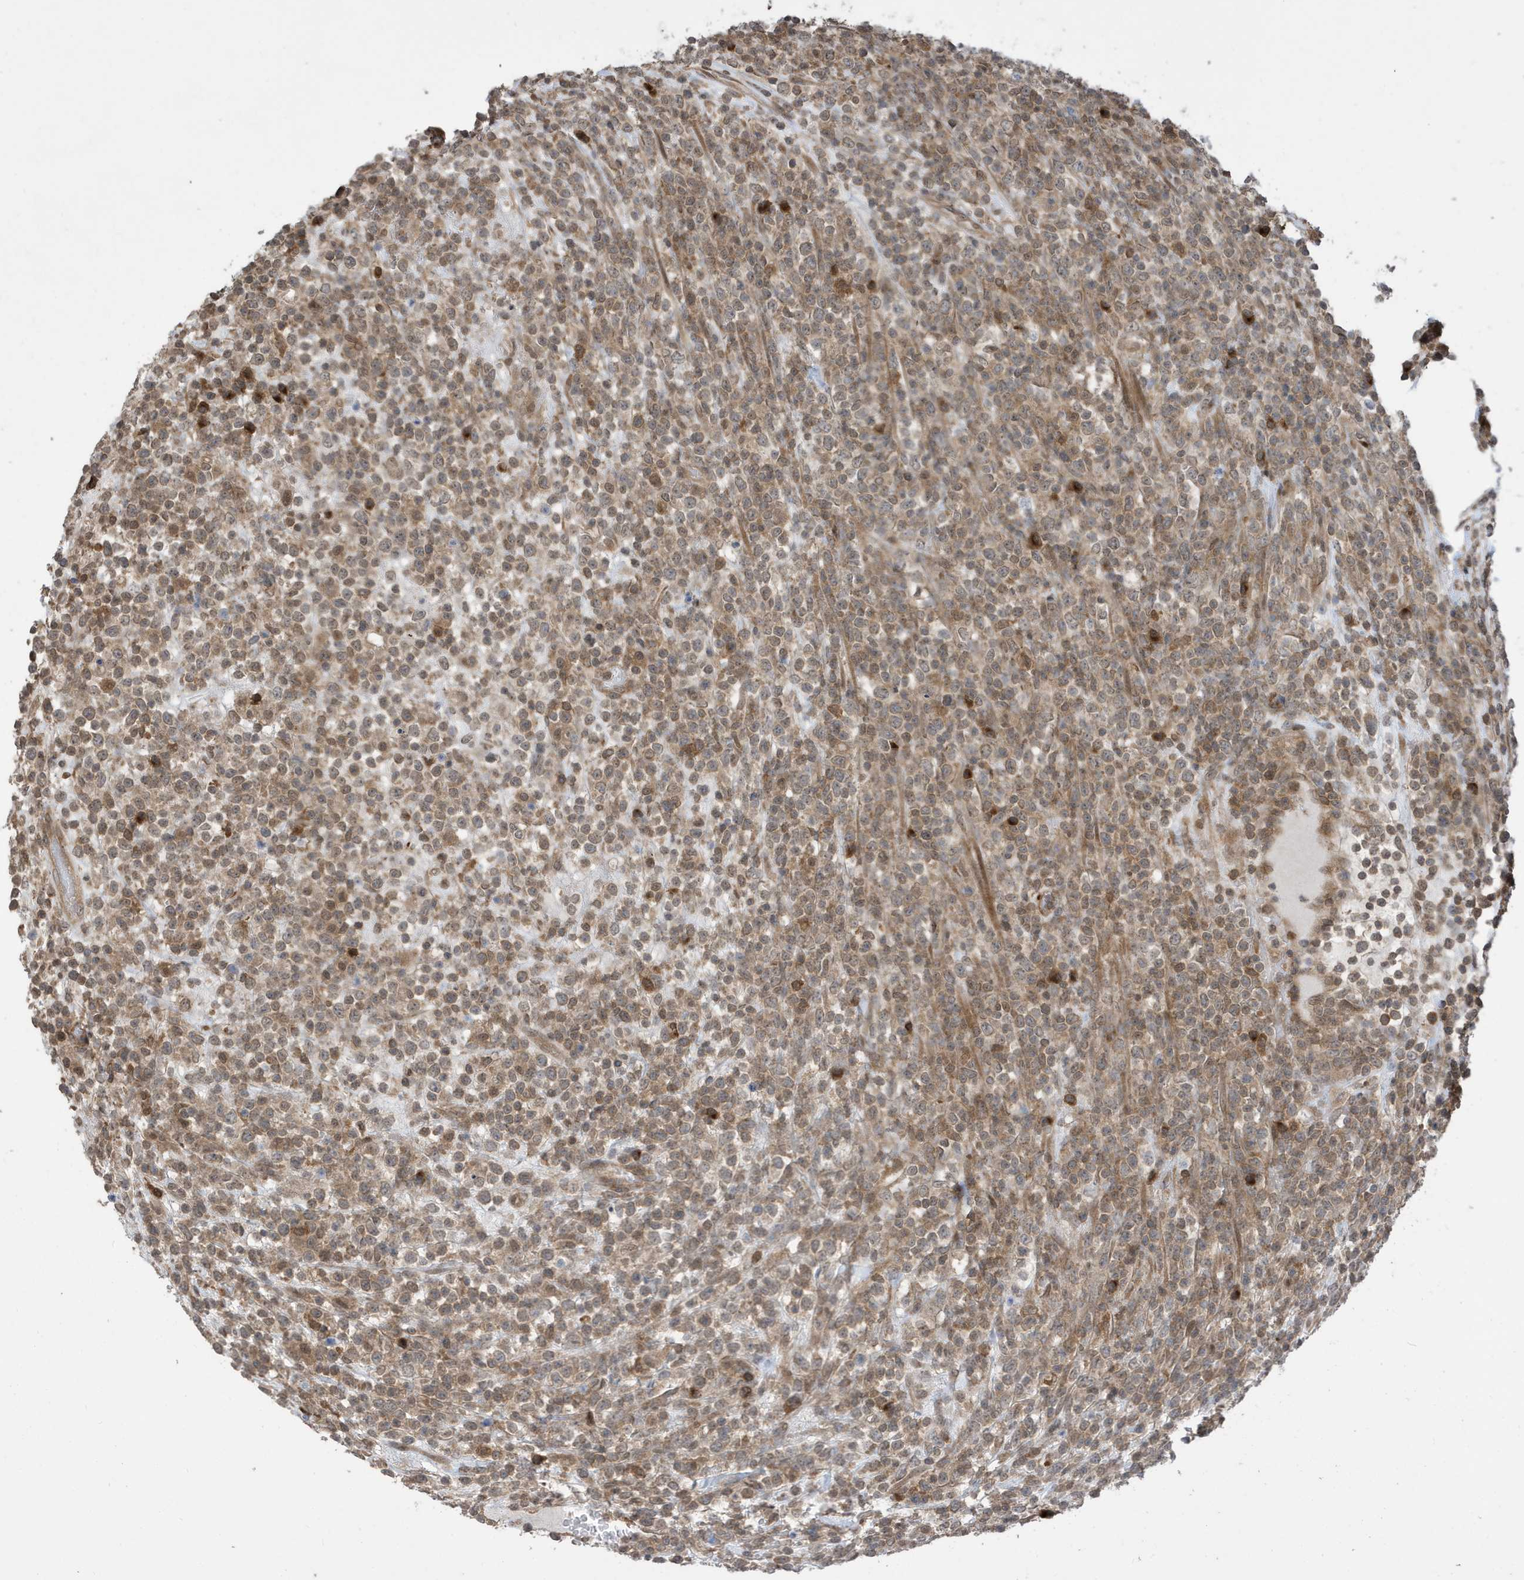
{"staining": {"intensity": "moderate", "quantity": ">75%", "location": "cytoplasmic/membranous"}, "tissue": "lymphoma", "cell_type": "Tumor cells", "image_type": "cancer", "snomed": [{"axis": "morphology", "description": "Malignant lymphoma, non-Hodgkin's type, High grade"}, {"axis": "topography", "description": "Colon"}], "caption": "Immunohistochemical staining of high-grade malignant lymphoma, non-Hodgkin's type demonstrates medium levels of moderate cytoplasmic/membranous positivity in about >75% of tumor cells. (Brightfield microscopy of DAB IHC at high magnification).", "gene": "UBQLN1", "patient": {"sex": "female", "age": 53}}